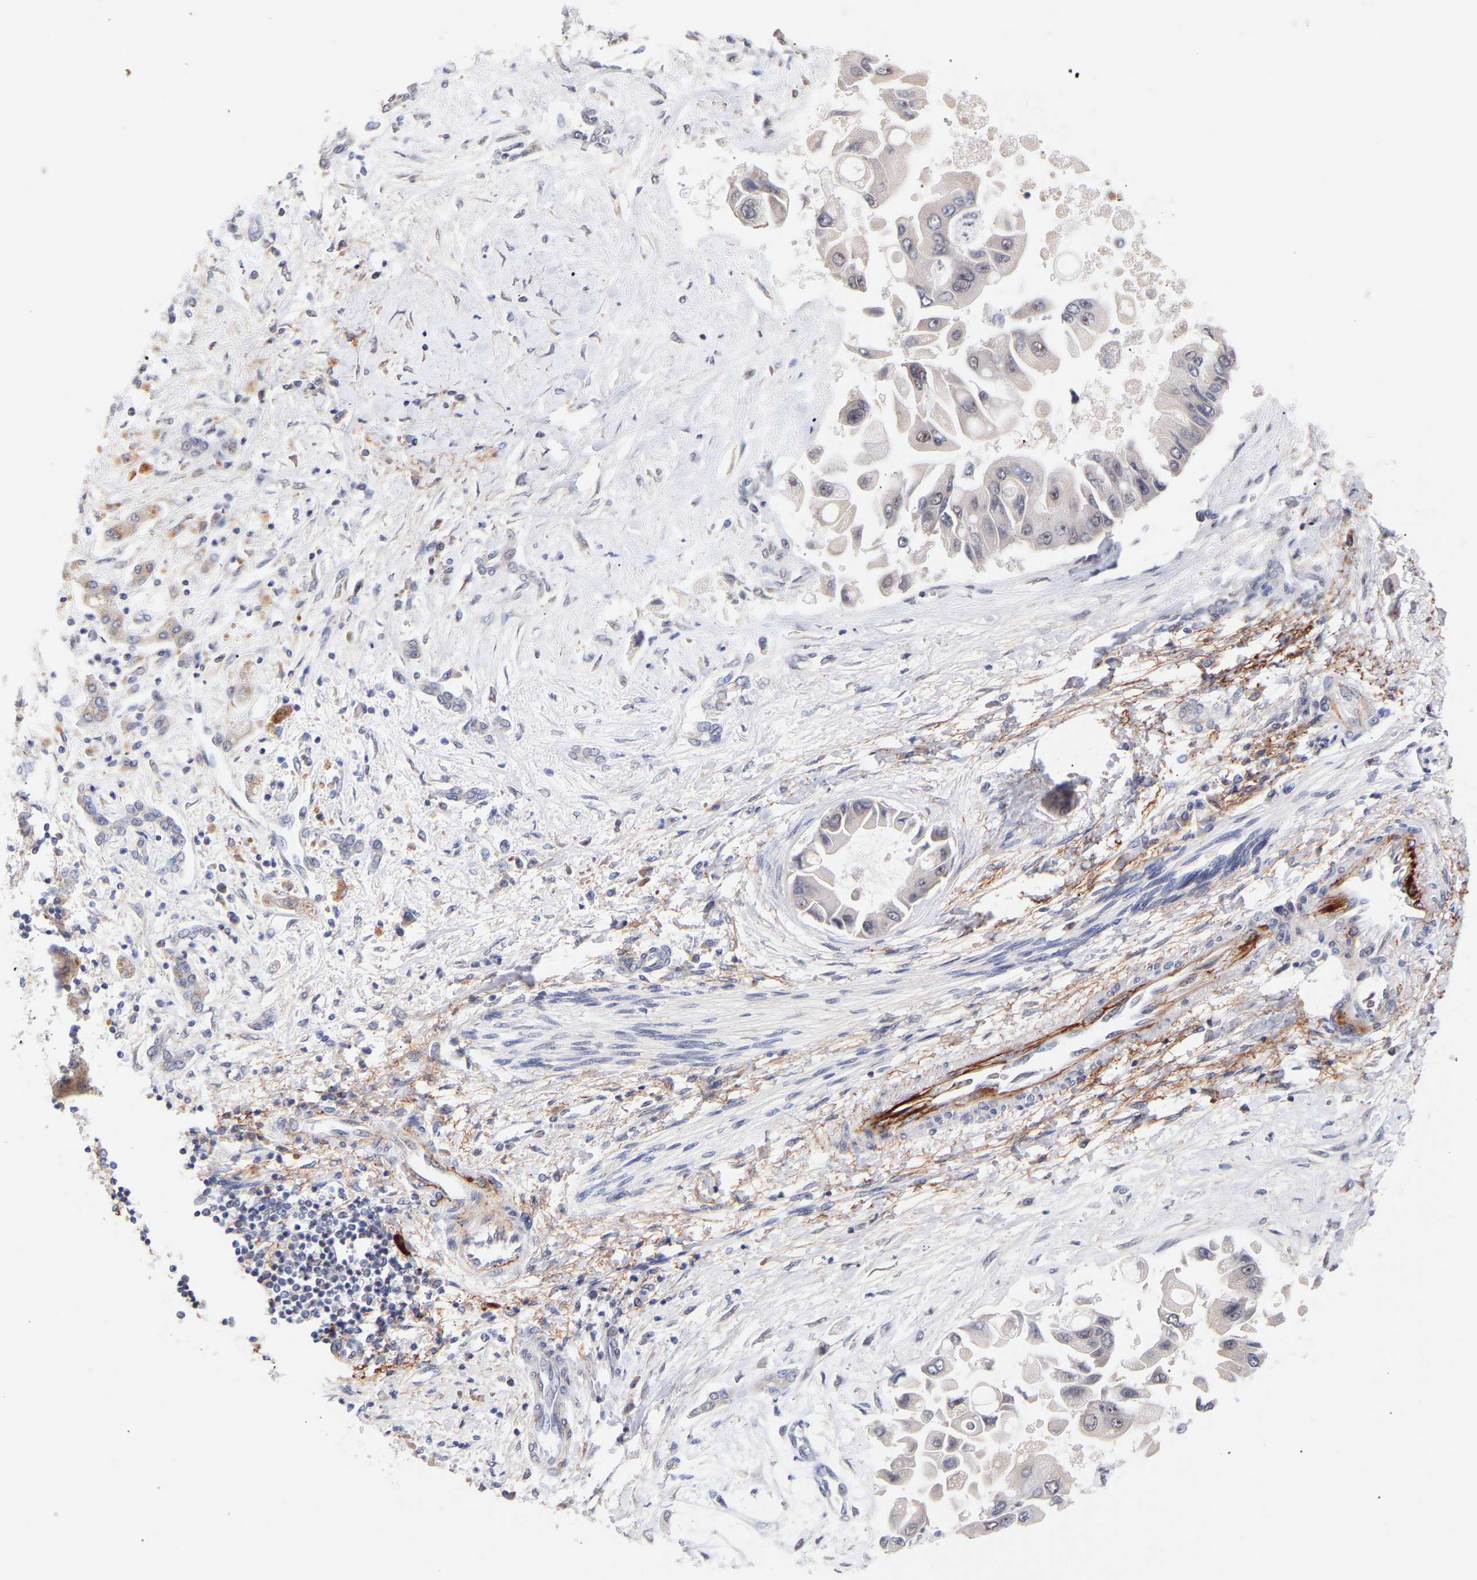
{"staining": {"intensity": "negative", "quantity": "none", "location": "none"}, "tissue": "liver cancer", "cell_type": "Tumor cells", "image_type": "cancer", "snomed": [{"axis": "morphology", "description": "Cholangiocarcinoma"}, {"axis": "topography", "description": "Liver"}], "caption": "A micrograph of human liver cancer is negative for staining in tumor cells.", "gene": "RBM15", "patient": {"sex": "male", "age": 50}}